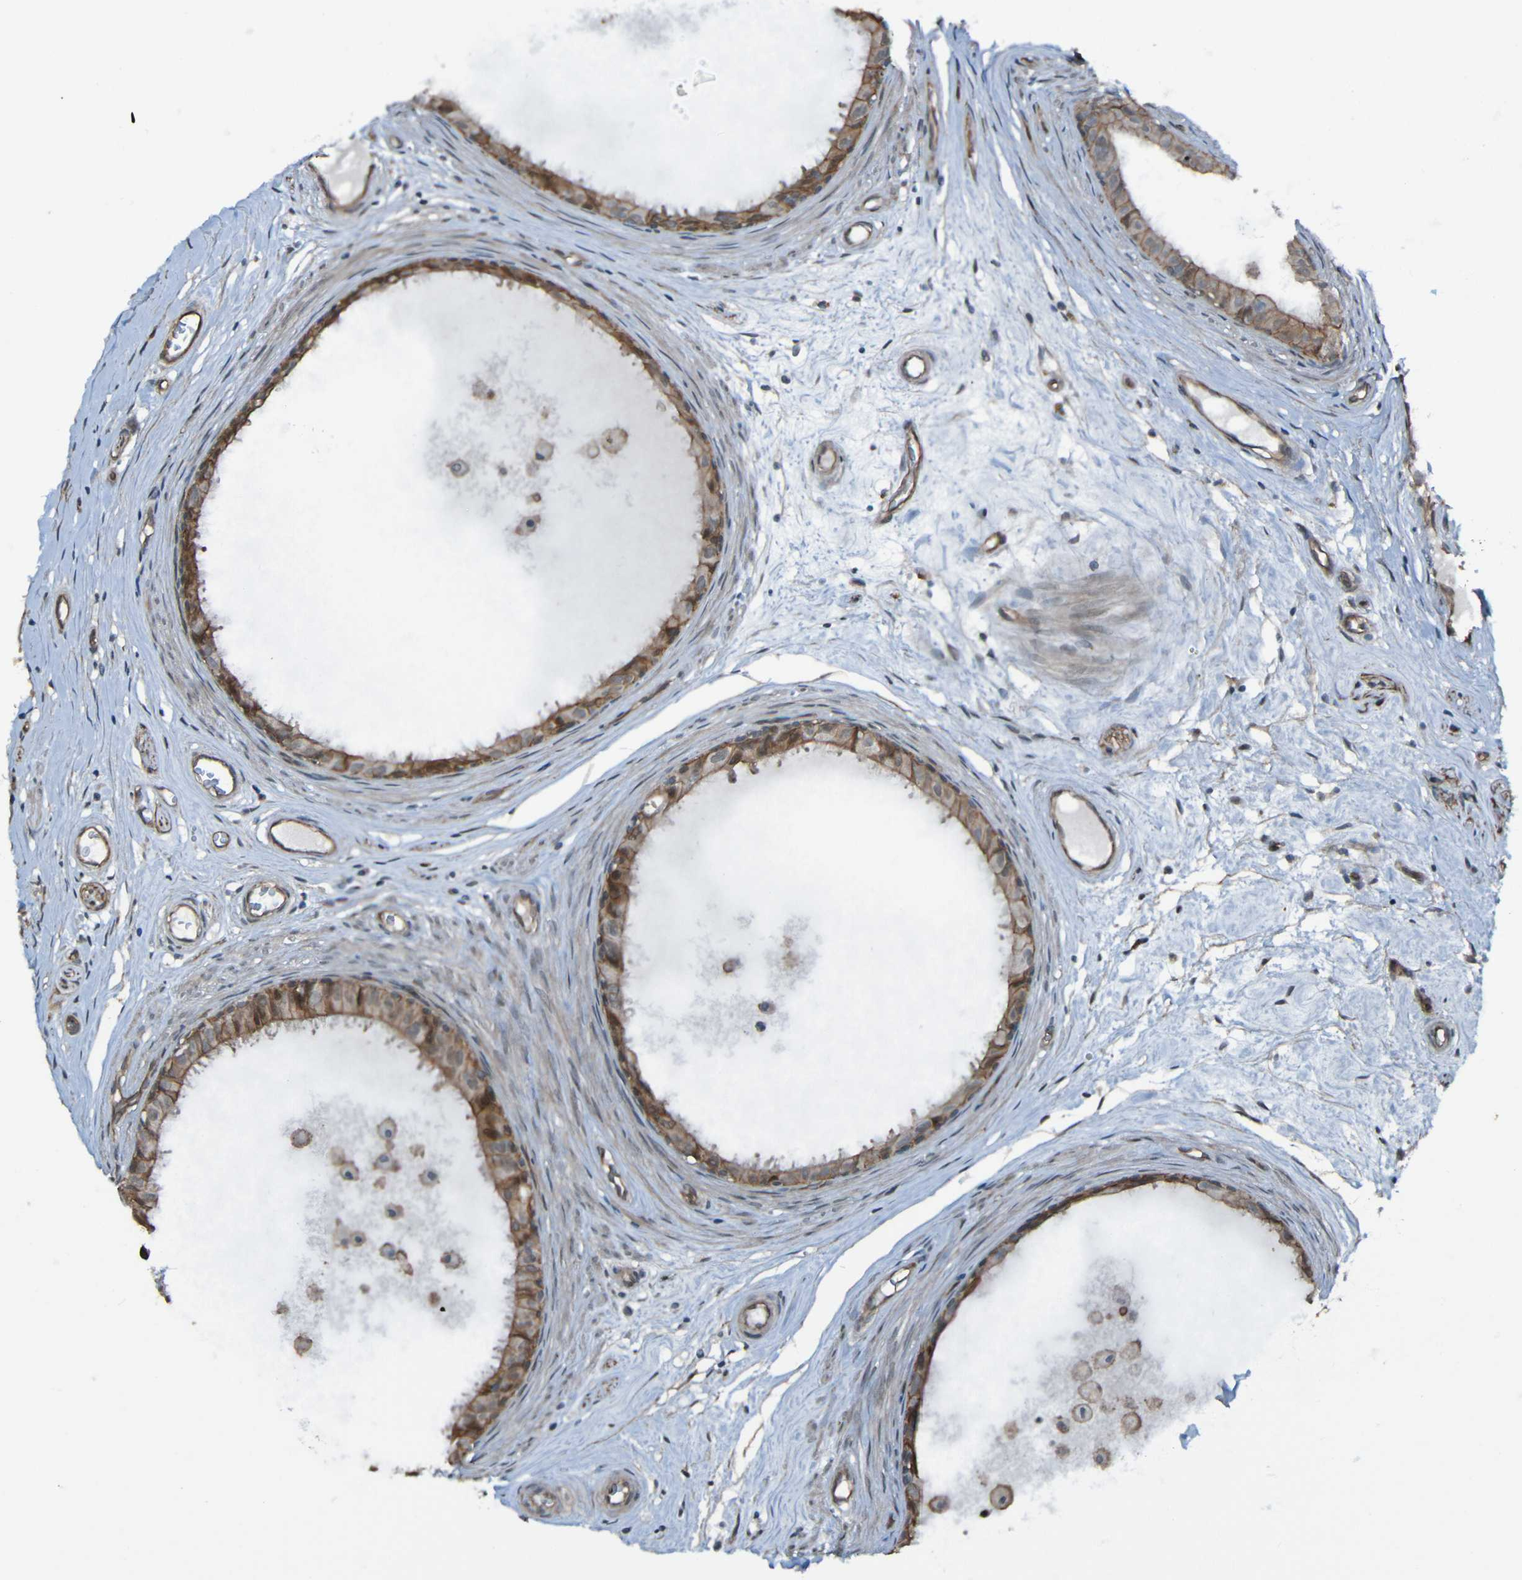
{"staining": {"intensity": "moderate", "quantity": ">75%", "location": "cytoplasmic/membranous"}, "tissue": "epididymis", "cell_type": "Glandular cells", "image_type": "normal", "snomed": [{"axis": "morphology", "description": "Normal tissue, NOS"}, {"axis": "morphology", "description": "Inflammation, NOS"}, {"axis": "topography", "description": "Epididymis"}], "caption": "High-power microscopy captured an IHC micrograph of unremarkable epididymis, revealing moderate cytoplasmic/membranous expression in about >75% of glandular cells.", "gene": "LGR5", "patient": {"sex": "male", "age": 85}}